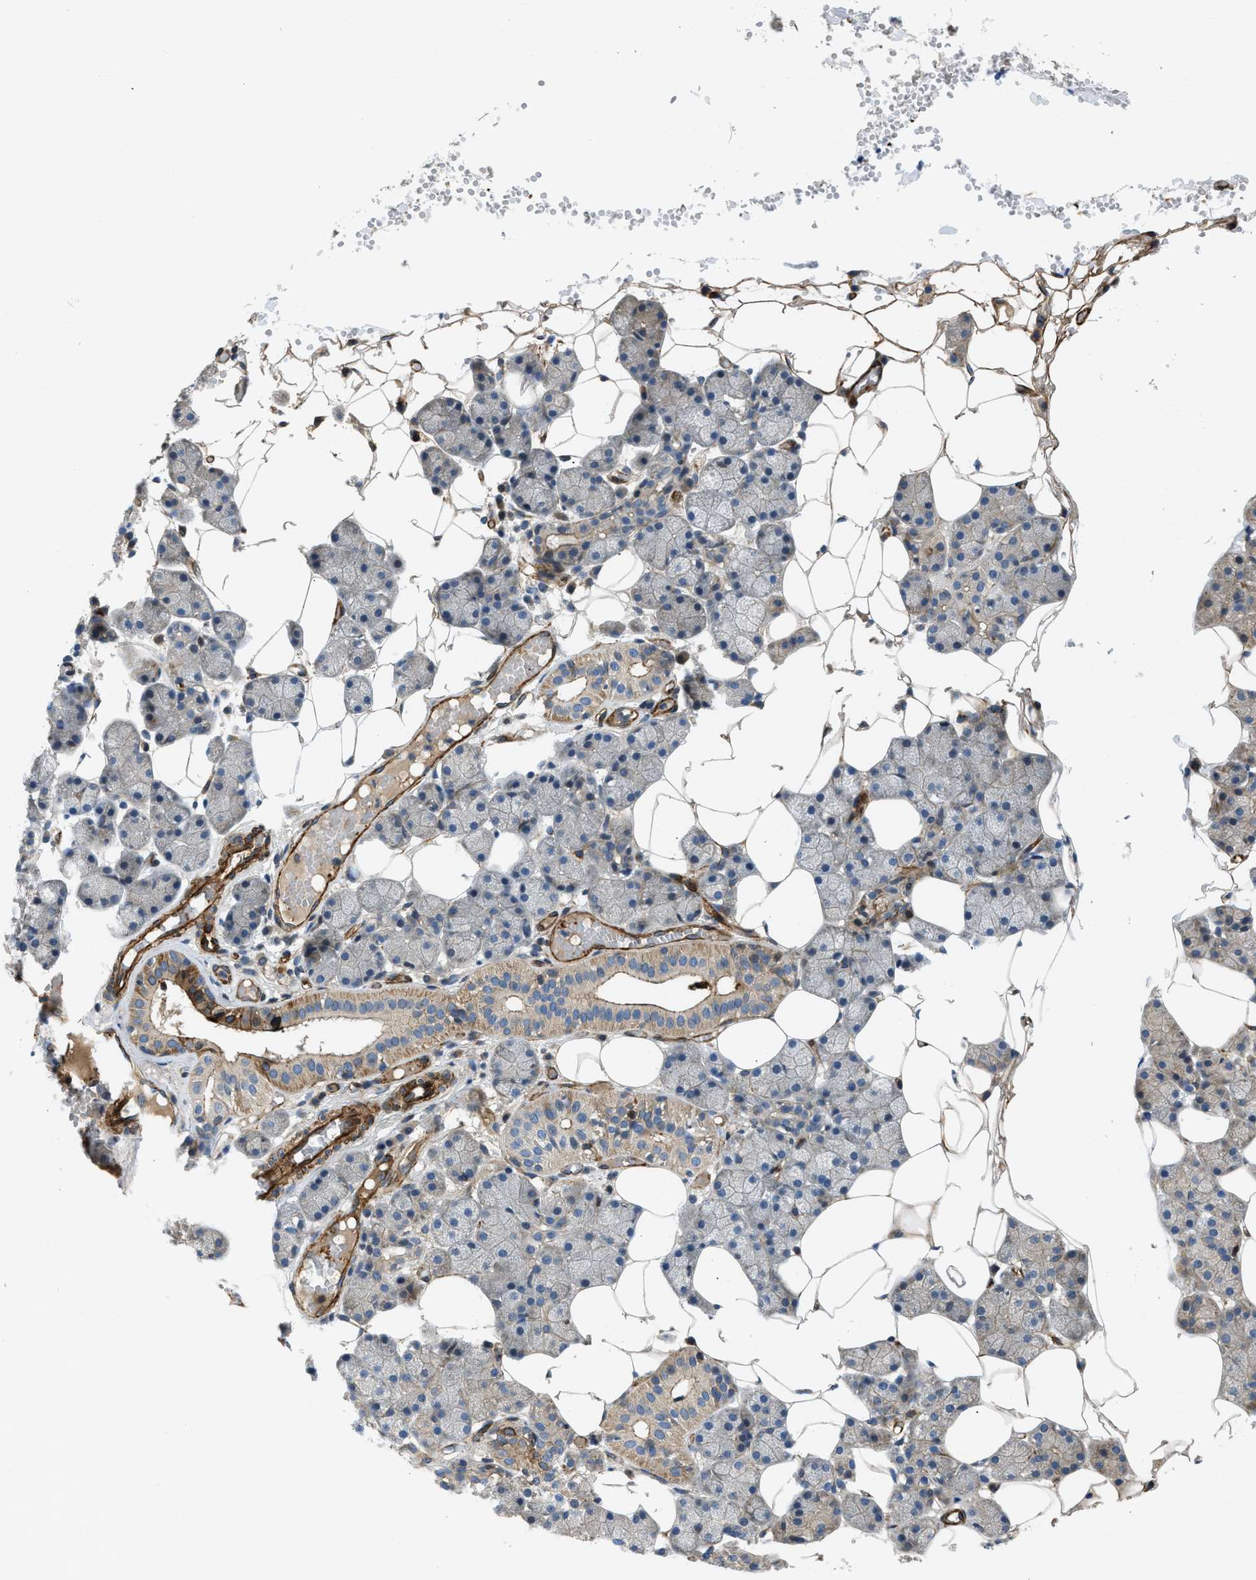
{"staining": {"intensity": "moderate", "quantity": "25%-75%", "location": "cytoplasmic/membranous"}, "tissue": "salivary gland", "cell_type": "Glandular cells", "image_type": "normal", "snomed": [{"axis": "morphology", "description": "Normal tissue, NOS"}, {"axis": "topography", "description": "Salivary gland"}], "caption": "Immunohistochemistry of normal salivary gland demonstrates medium levels of moderate cytoplasmic/membranous positivity in about 25%-75% of glandular cells. The protein is shown in brown color, while the nuclei are stained blue.", "gene": "NYNRIN", "patient": {"sex": "female", "age": 33}}